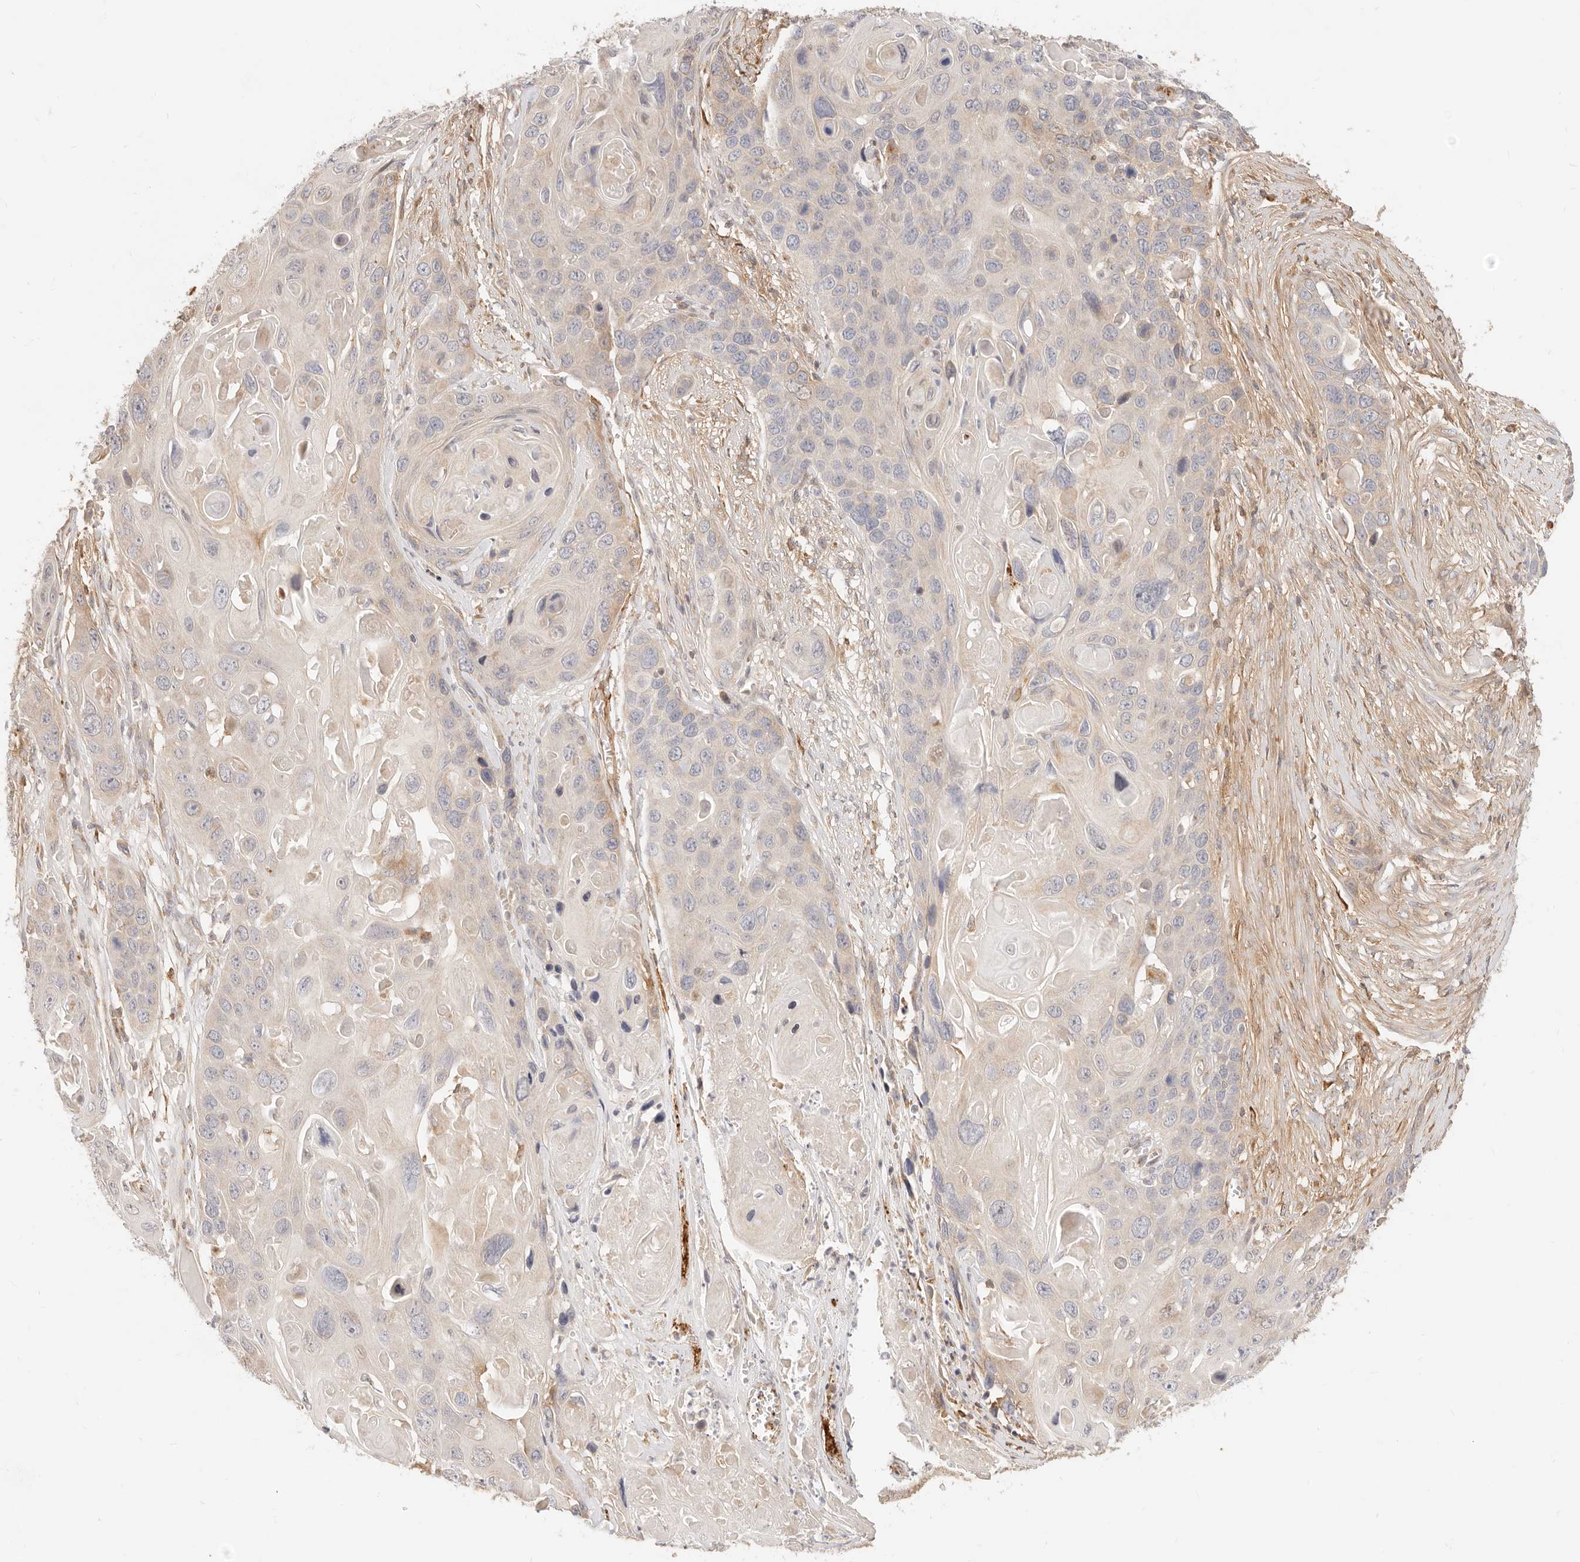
{"staining": {"intensity": "weak", "quantity": "<25%", "location": "cytoplasmic/membranous"}, "tissue": "skin cancer", "cell_type": "Tumor cells", "image_type": "cancer", "snomed": [{"axis": "morphology", "description": "Squamous cell carcinoma, NOS"}, {"axis": "topography", "description": "Skin"}], "caption": "Skin cancer was stained to show a protein in brown. There is no significant expression in tumor cells.", "gene": "UBXN10", "patient": {"sex": "male", "age": 55}}